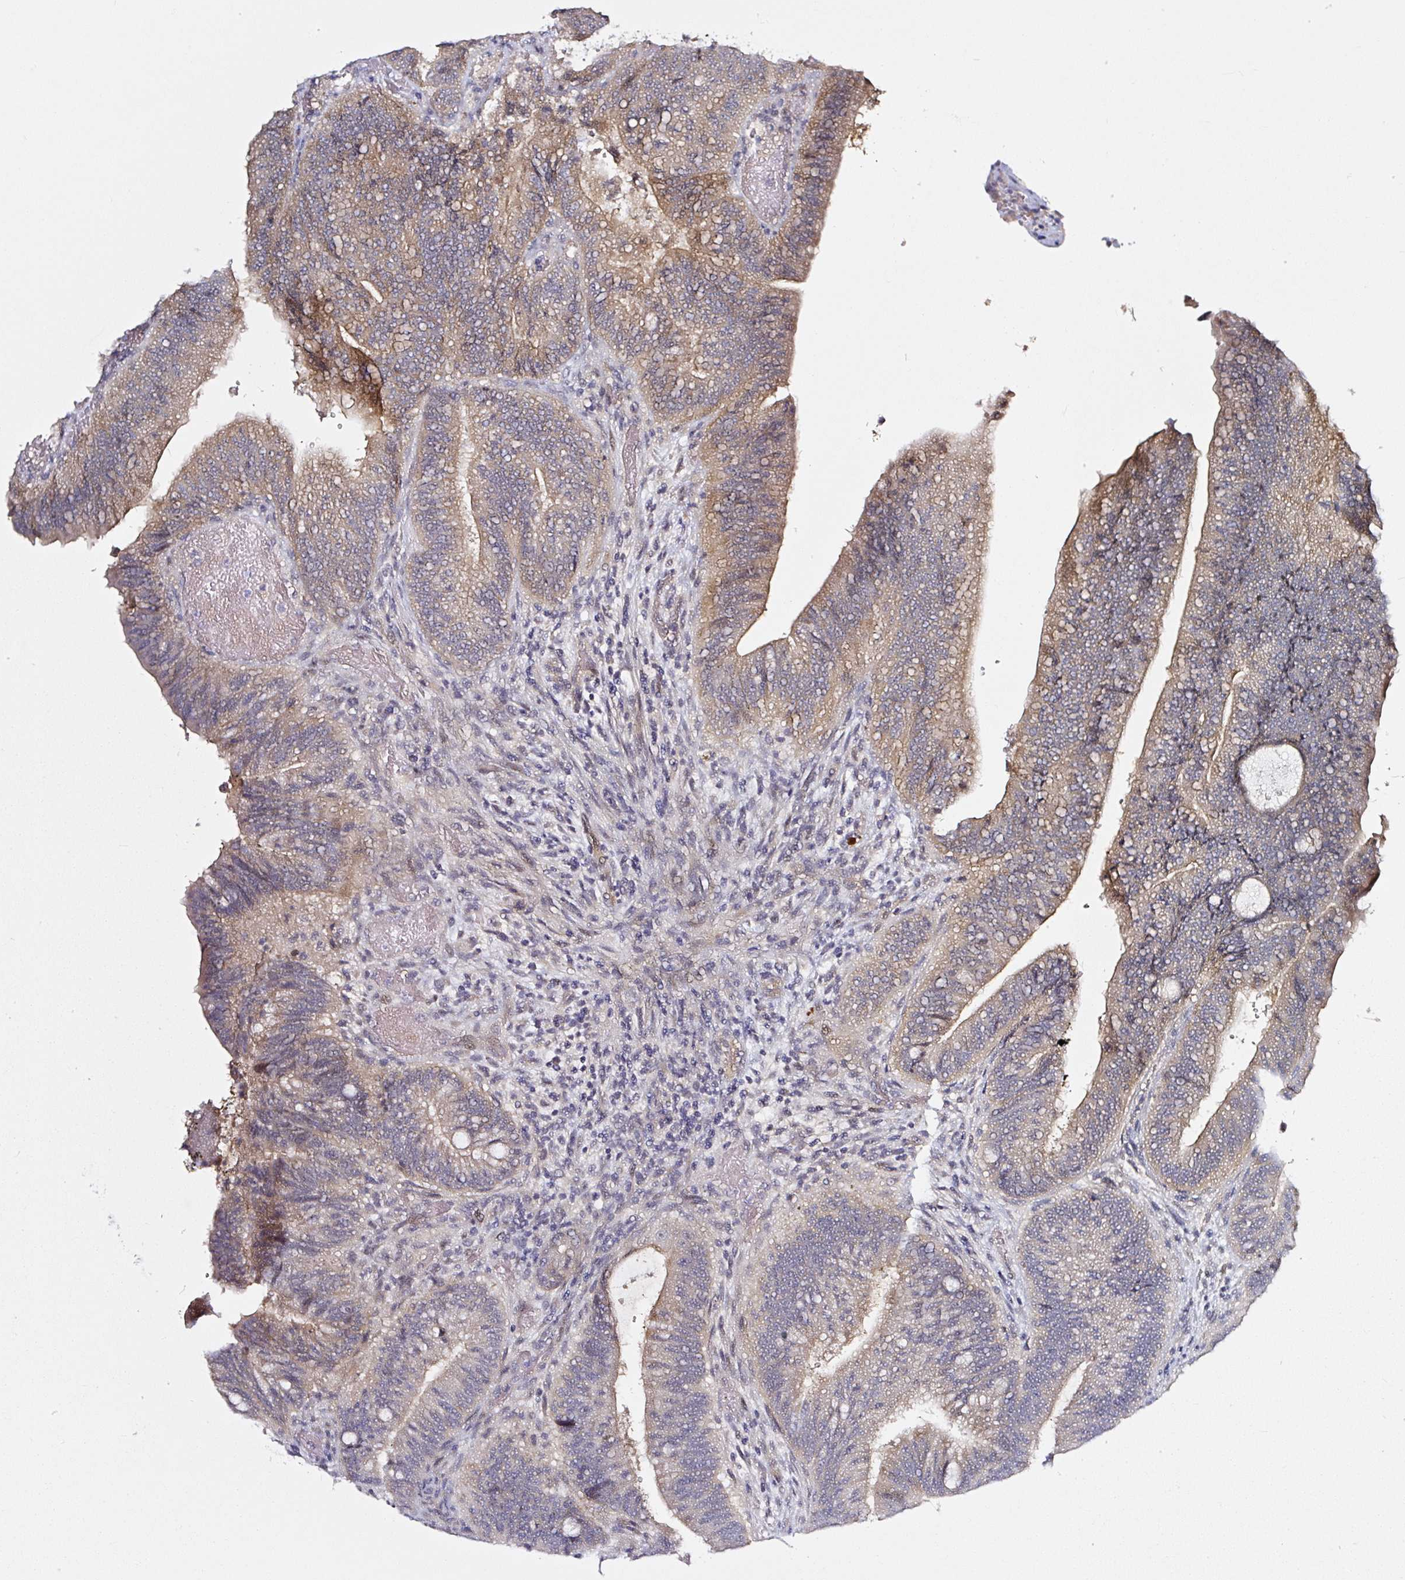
{"staining": {"intensity": "weak", "quantity": ">75%", "location": "cytoplasmic/membranous"}, "tissue": "colorectal cancer", "cell_type": "Tumor cells", "image_type": "cancer", "snomed": [{"axis": "morphology", "description": "Adenocarcinoma, NOS"}, {"axis": "topography", "description": "Colon"}], "caption": "Immunohistochemical staining of human colorectal adenocarcinoma displays weak cytoplasmic/membranous protein expression in about >75% of tumor cells.", "gene": "PRKAA2", "patient": {"sex": "female", "age": 43}}